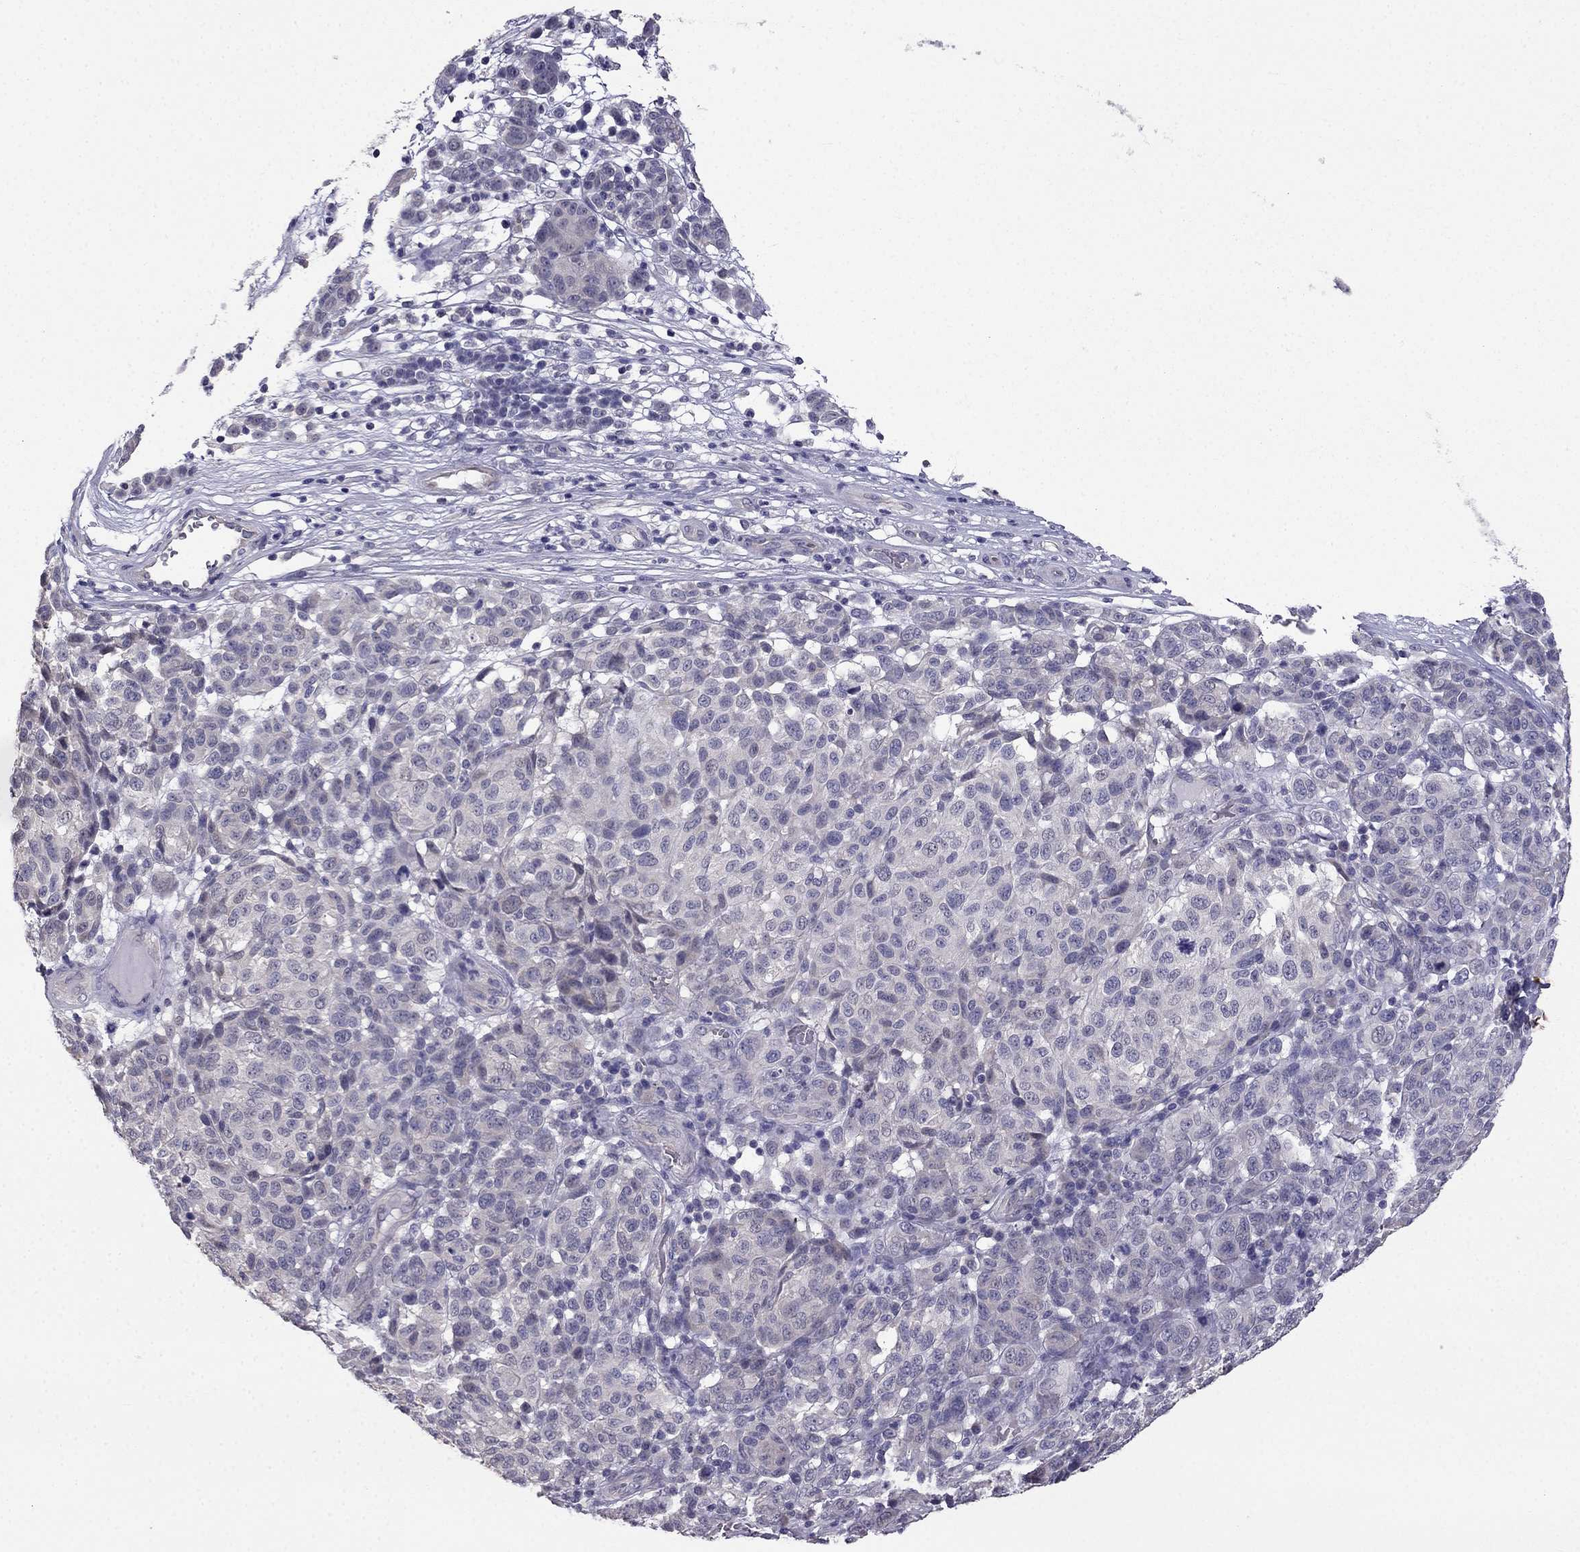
{"staining": {"intensity": "negative", "quantity": "none", "location": "none"}, "tissue": "melanoma", "cell_type": "Tumor cells", "image_type": "cancer", "snomed": [{"axis": "morphology", "description": "Malignant melanoma, NOS"}, {"axis": "topography", "description": "Skin"}], "caption": "Immunohistochemistry of malignant melanoma displays no expression in tumor cells.", "gene": "HSFX1", "patient": {"sex": "male", "age": 59}}